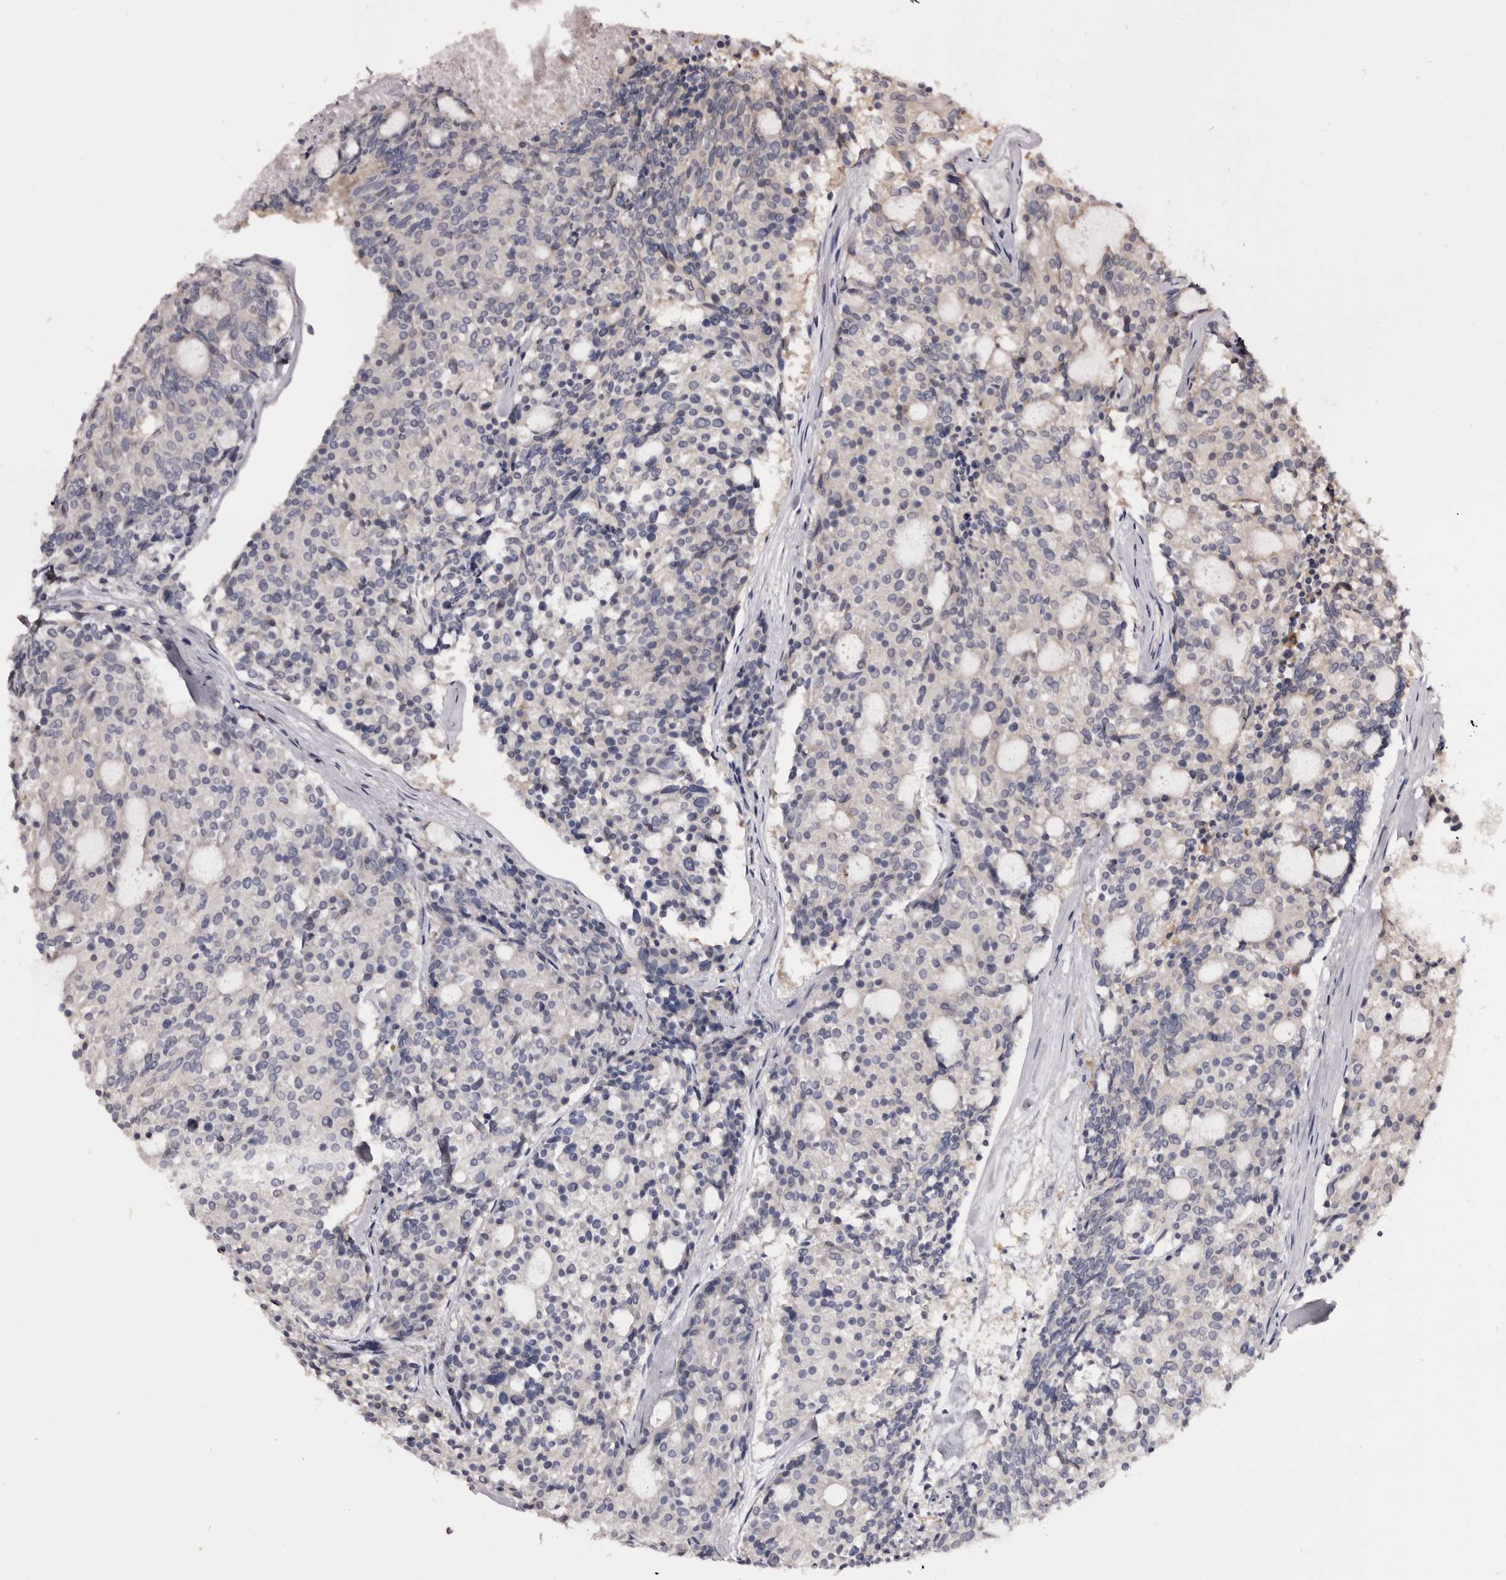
{"staining": {"intensity": "negative", "quantity": "none", "location": "none"}, "tissue": "carcinoid", "cell_type": "Tumor cells", "image_type": "cancer", "snomed": [{"axis": "morphology", "description": "Carcinoid, malignant, NOS"}, {"axis": "topography", "description": "Pancreas"}], "caption": "An image of carcinoid (malignant) stained for a protein reveals no brown staining in tumor cells. The staining is performed using DAB brown chromogen with nuclei counter-stained in using hematoxylin.", "gene": "TNNI1", "patient": {"sex": "female", "age": 54}}